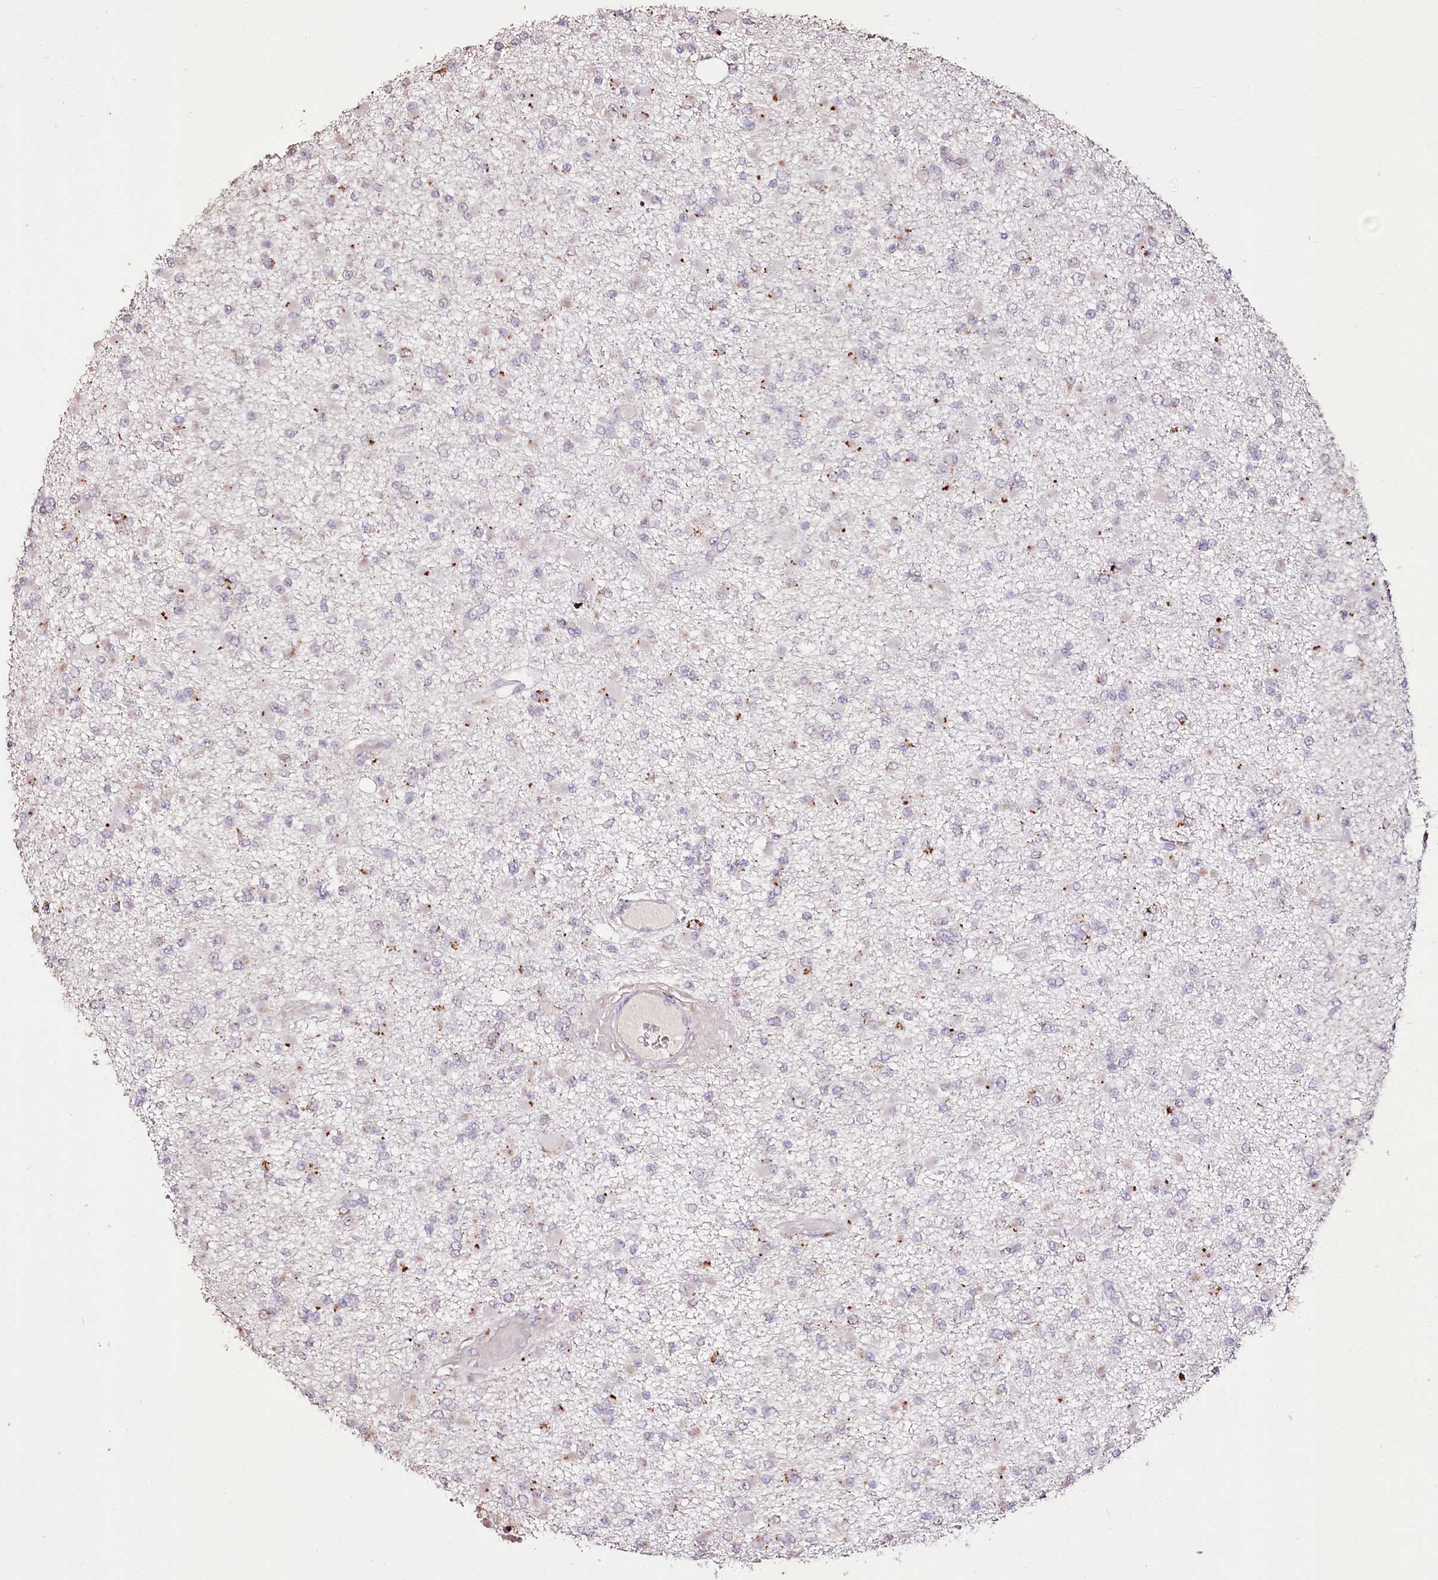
{"staining": {"intensity": "negative", "quantity": "none", "location": "none"}, "tissue": "glioma", "cell_type": "Tumor cells", "image_type": "cancer", "snomed": [{"axis": "morphology", "description": "Glioma, malignant, Low grade"}, {"axis": "topography", "description": "Brain"}], "caption": "Immunohistochemical staining of malignant glioma (low-grade) reveals no significant staining in tumor cells.", "gene": "CARD19", "patient": {"sex": "female", "age": 22}}